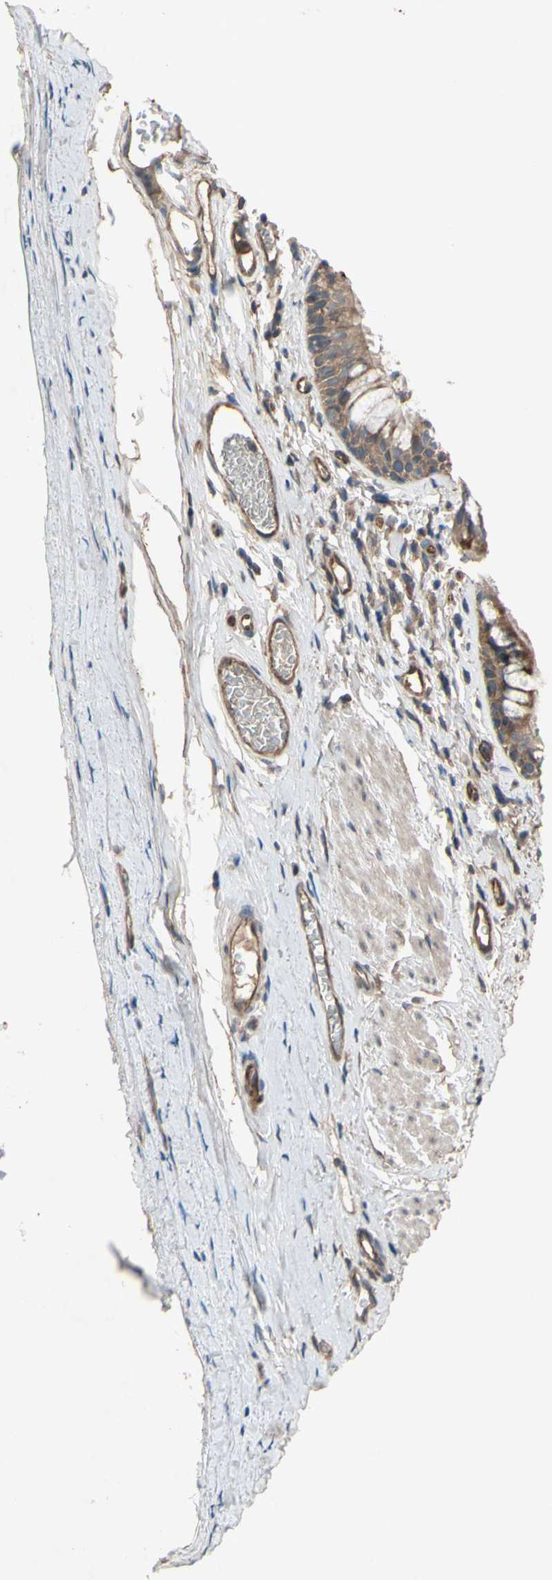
{"staining": {"intensity": "moderate", "quantity": ">75%", "location": "cytoplasmic/membranous"}, "tissue": "bronchus", "cell_type": "Respiratory epithelial cells", "image_type": "normal", "snomed": [{"axis": "morphology", "description": "Normal tissue, NOS"}, {"axis": "morphology", "description": "Malignant melanoma, Metastatic site"}, {"axis": "topography", "description": "Bronchus"}, {"axis": "topography", "description": "Lung"}], "caption": "An image of bronchus stained for a protein shows moderate cytoplasmic/membranous brown staining in respiratory epithelial cells. (IHC, brightfield microscopy, high magnification).", "gene": "SHROOM4", "patient": {"sex": "male", "age": 64}}